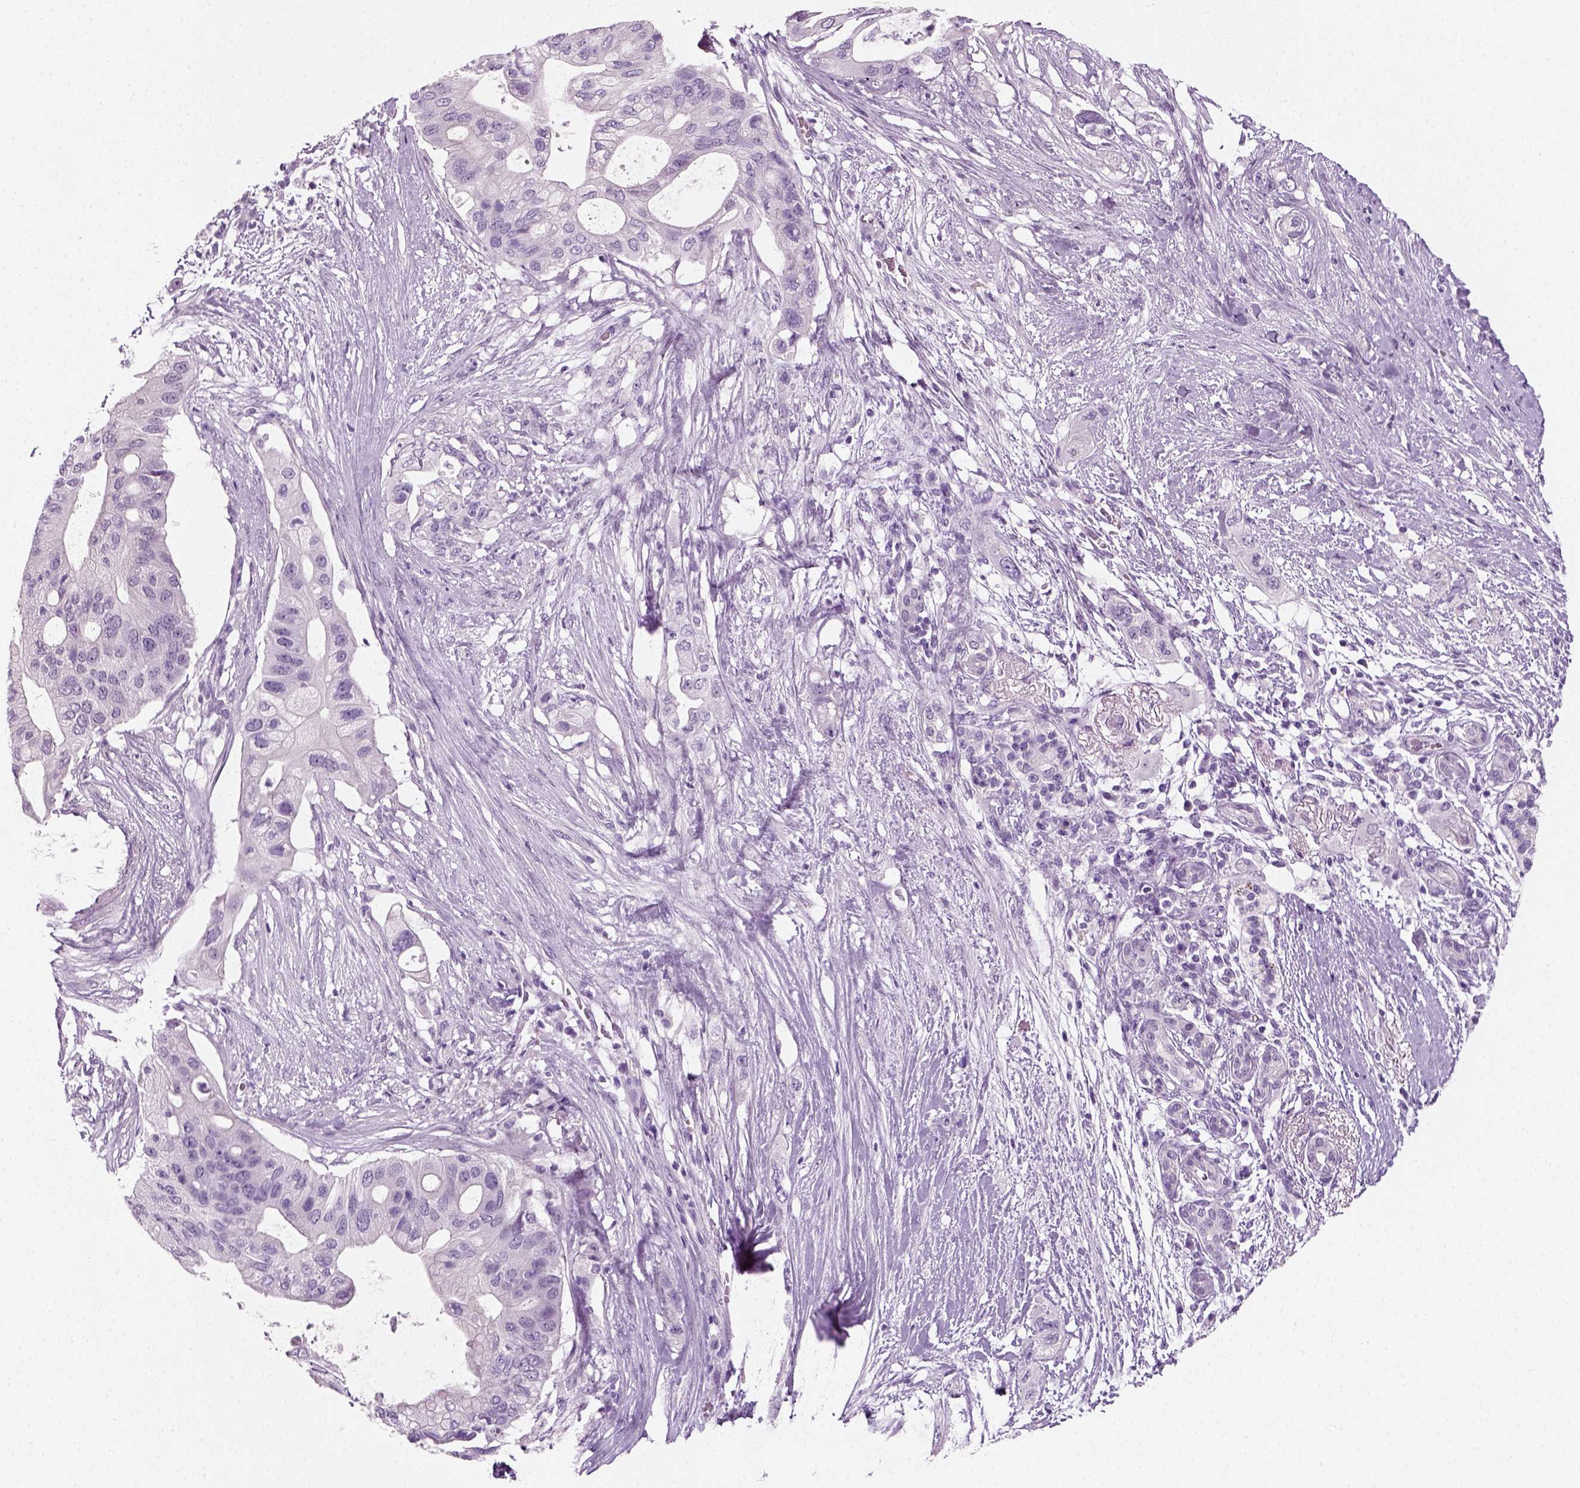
{"staining": {"intensity": "negative", "quantity": "none", "location": "none"}, "tissue": "pancreatic cancer", "cell_type": "Tumor cells", "image_type": "cancer", "snomed": [{"axis": "morphology", "description": "Adenocarcinoma, NOS"}, {"axis": "topography", "description": "Pancreas"}], "caption": "Tumor cells are negative for protein expression in human pancreatic cancer (adenocarcinoma).", "gene": "SPATA31E1", "patient": {"sex": "female", "age": 72}}